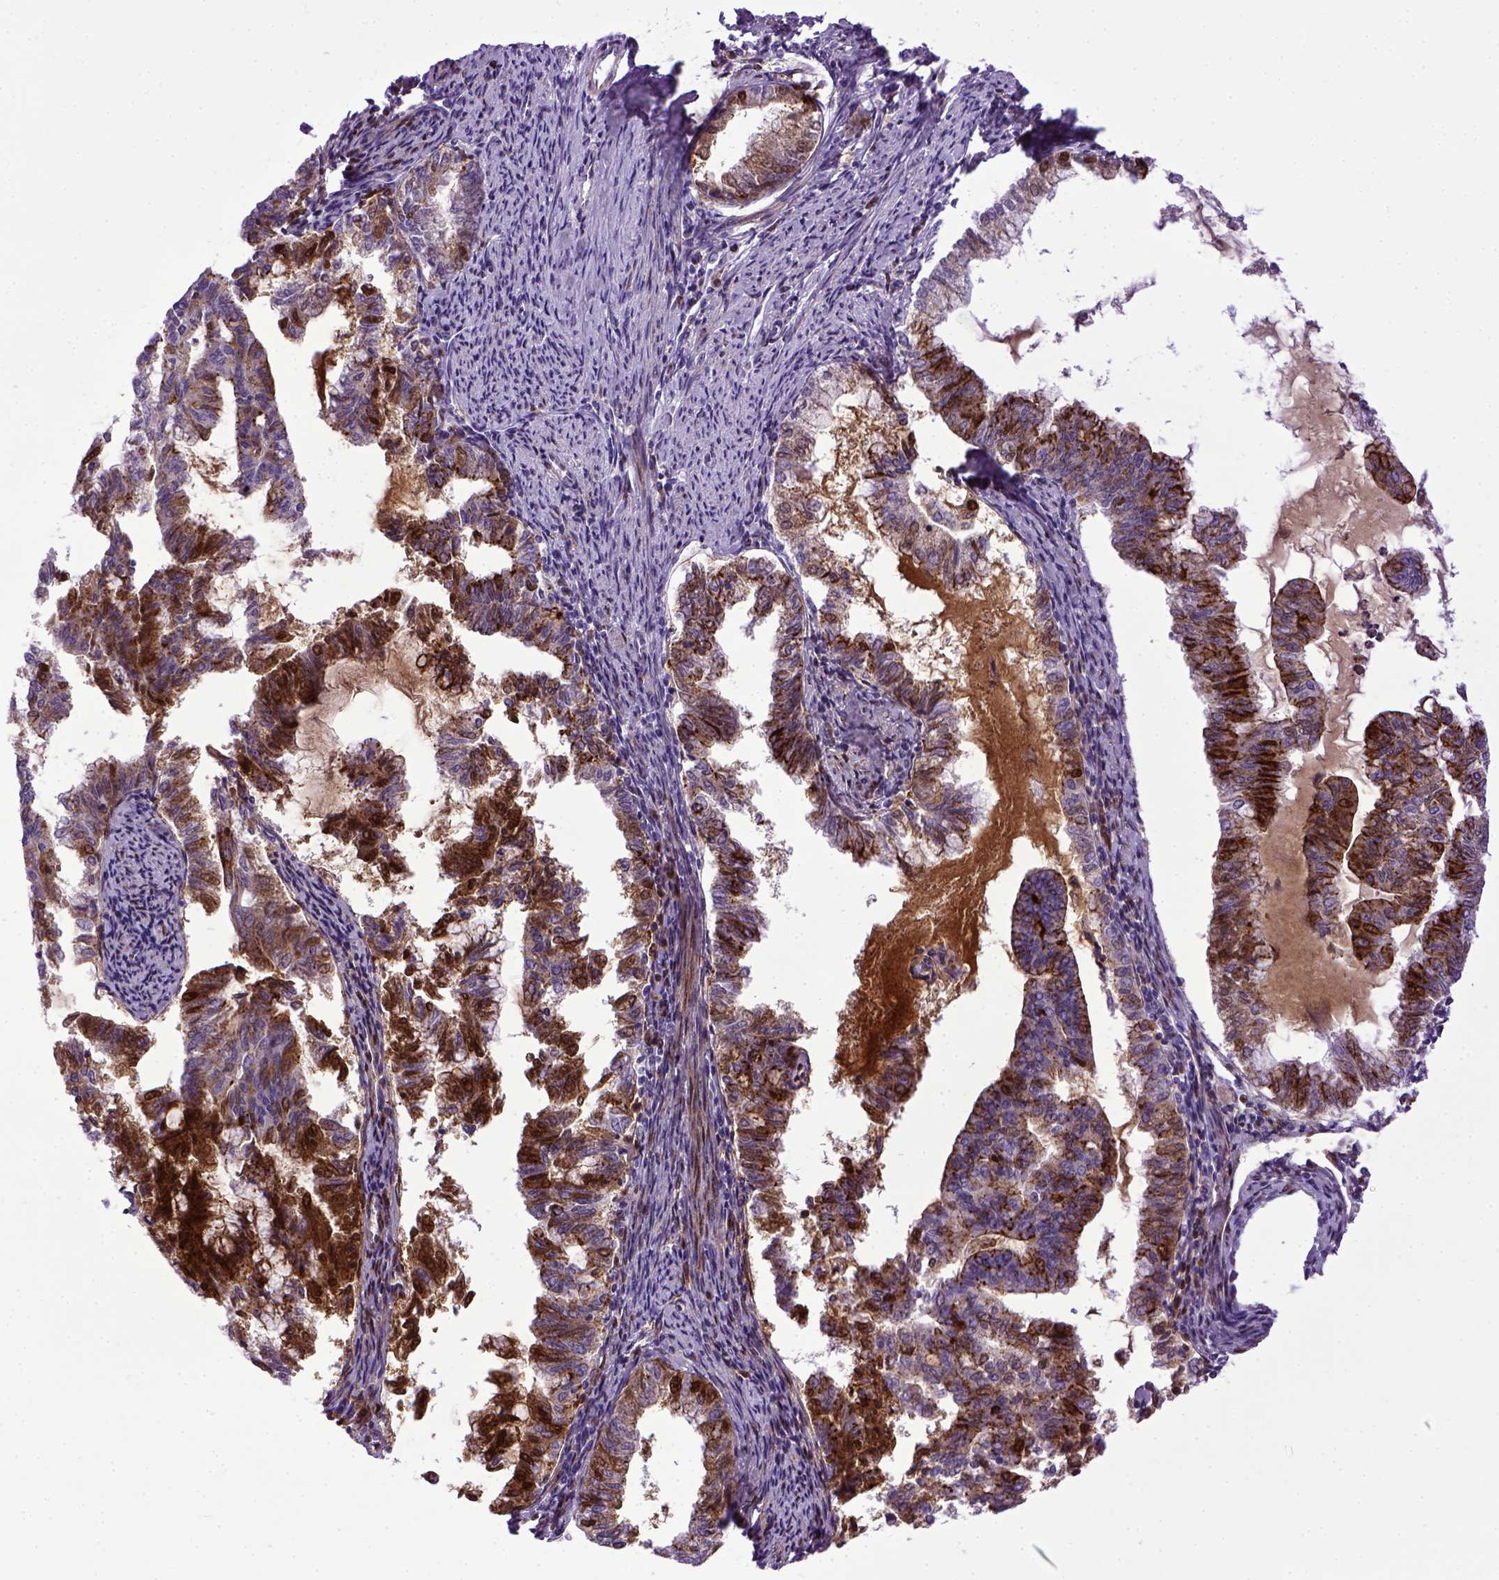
{"staining": {"intensity": "strong", "quantity": ">75%", "location": "cytoplasmic/membranous"}, "tissue": "endometrial cancer", "cell_type": "Tumor cells", "image_type": "cancer", "snomed": [{"axis": "morphology", "description": "Adenocarcinoma, NOS"}, {"axis": "topography", "description": "Endometrium"}], "caption": "A micrograph showing strong cytoplasmic/membranous expression in about >75% of tumor cells in endometrial cancer (adenocarcinoma), as visualized by brown immunohistochemical staining.", "gene": "CDH1", "patient": {"sex": "female", "age": 79}}